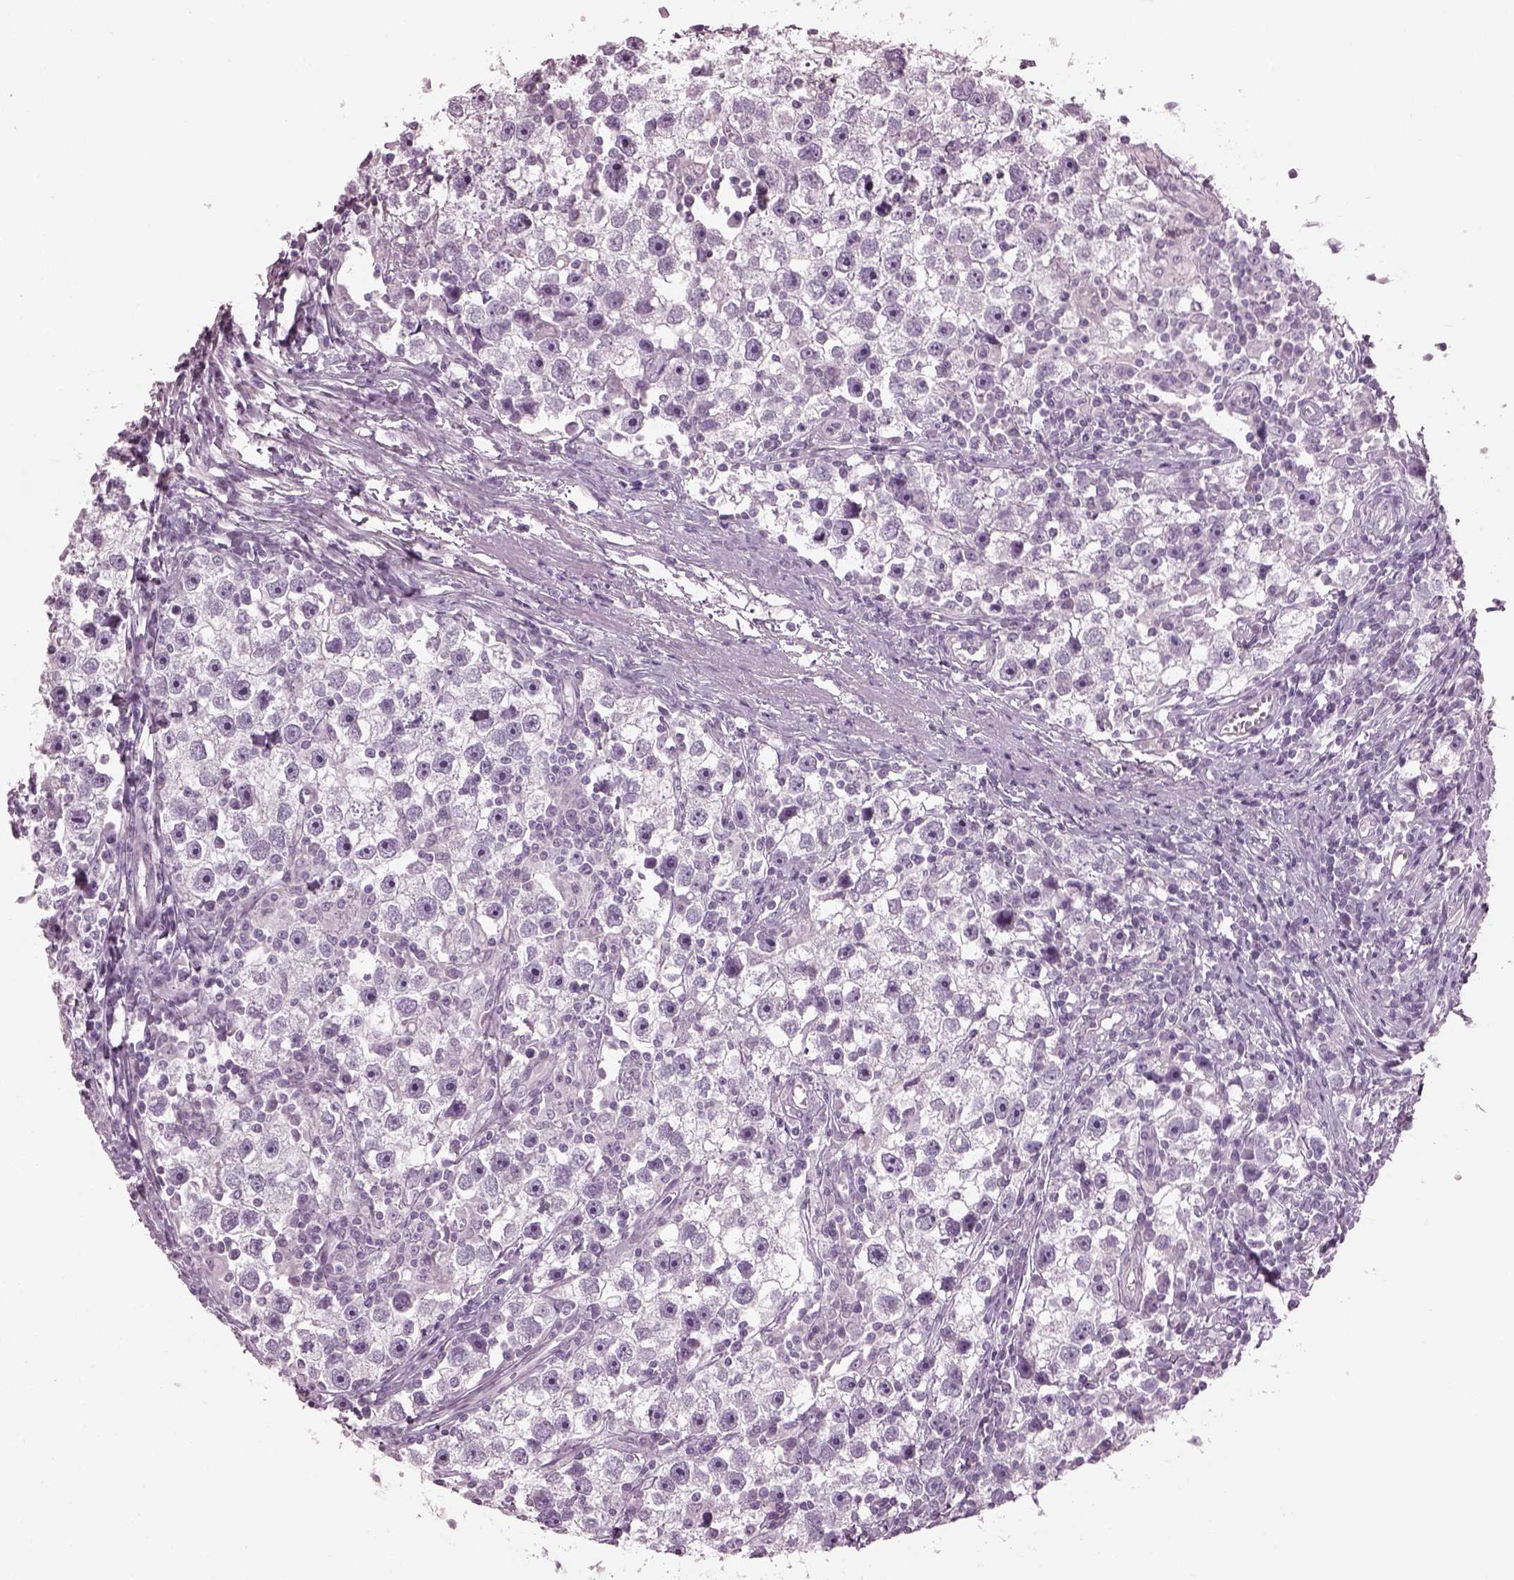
{"staining": {"intensity": "negative", "quantity": "none", "location": "none"}, "tissue": "testis cancer", "cell_type": "Tumor cells", "image_type": "cancer", "snomed": [{"axis": "morphology", "description": "Seminoma, NOS"}, {"axis": "topography", "description": "Testis"}], "caption": "High magnification brightfield microscopy of testis cancer stained with DAB (3,3'-diaminobenzidine) (brown) and counterstained with hematoxylin (blue): tumor cells show no significant positivity.", "gene": "PDC", "patient": {"sex": "male", "age": 30}}